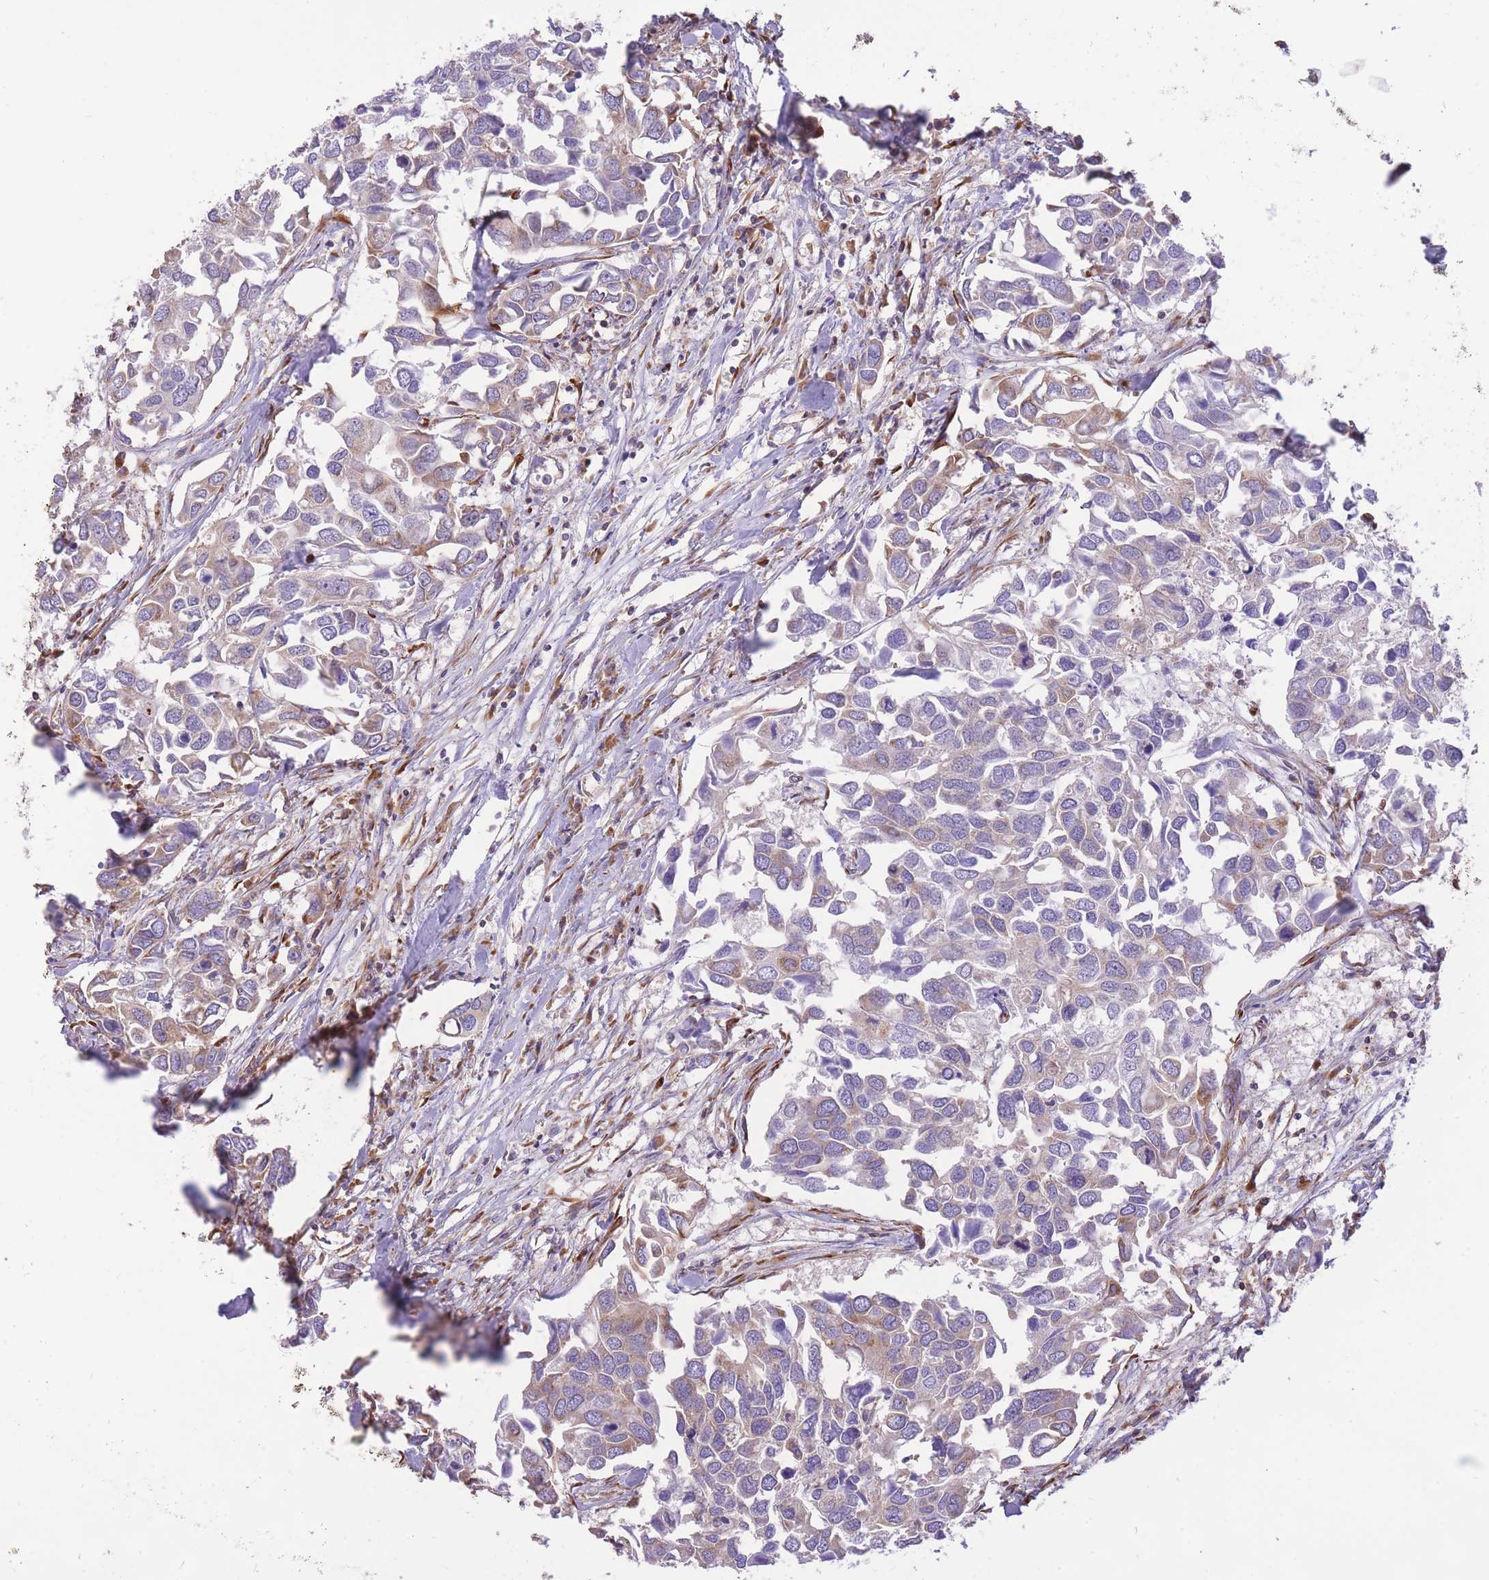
{"staining": {"intensity": "weak", "quantity": "<25%", "location": "cytoplasmic/membranous"}, "tissue": "breast cancer", "cell_type": "Tumor cells", "image_type": "cancer", "snomed": [{"axis": "morphology", "description": "Duct carcinoma"}, {"axis": "topography", "description": "Breast"}], "caption": "Immunohistochemistry image of neoplastic tissue: human breast cancer stained with DAB demonstrates no significant protein staining in tumor cells.", "gene": "GBP7", "patient": {"sex": "female", "age": 83}}